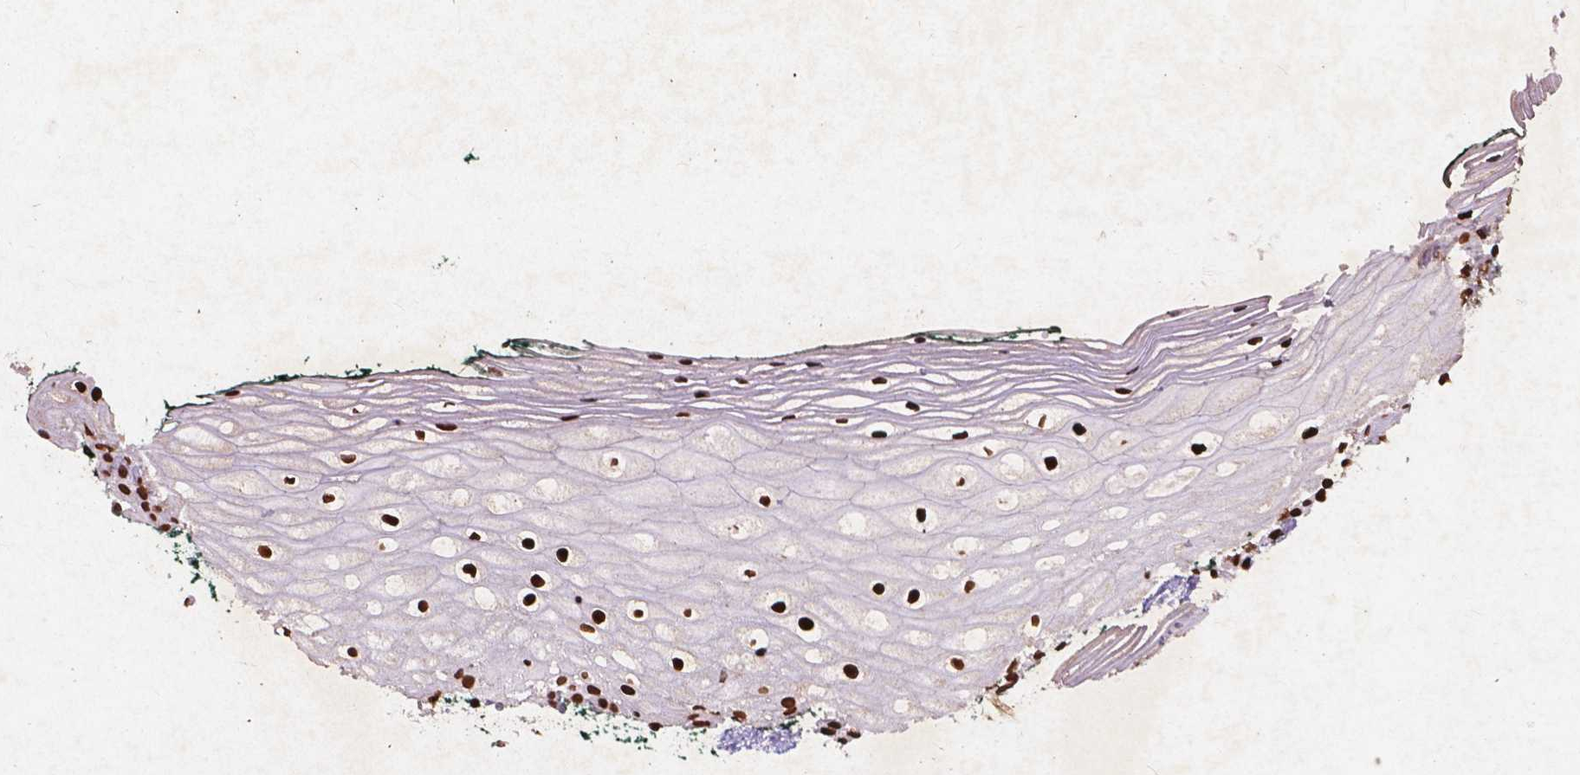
{"staining": {"intensity": "strong", "quantity": ">75%", "location": "nuclear"}, "tissue": "vagina", "cell_type": "Squamous epithelial cells", "image_type": "normal", "snomed": [{"axis": "morphology", "description": "Normal tissue, NOS"}, {"axis": "topography", "description": "Vagina"}], "caption": "A high amount of strong nuclear expression is identified in approximately >75% of squamous epithelial cells in benign vagina. The protein is stained brown, and the nuclei are stained in blue (DAB (3,3'-diaminobenzidine) IHC with brightfield microscopy, high magnification).", "gene": "CITED2", "patient": {"sex": "female", "age": 47}}